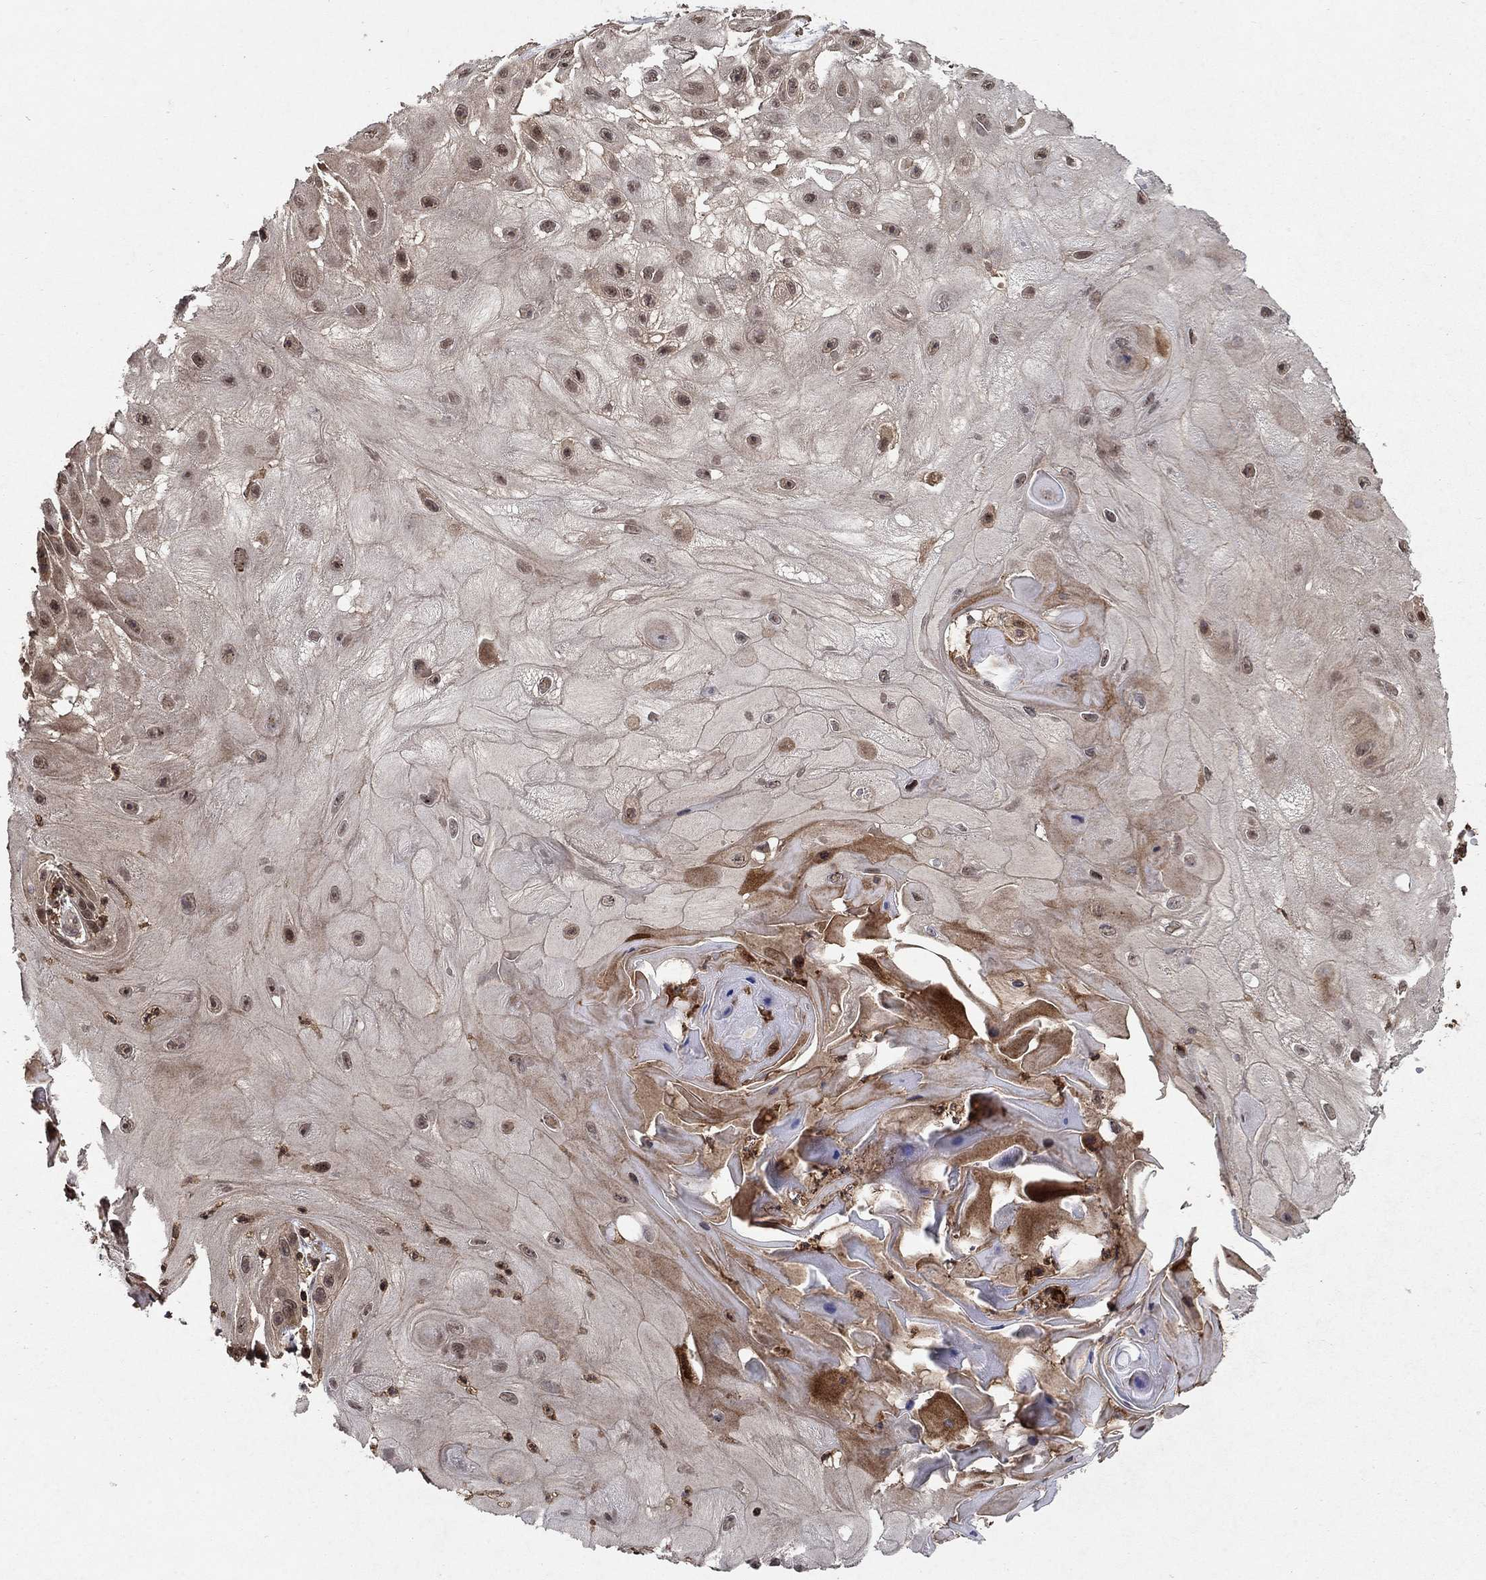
{"staining": {"intensity": "moderate", "quantity": "25%-75%", "location": "cytoplasmic/membranous,nuclear"}, "tissue": "skin cancer", "cell_type": "Tumor cells", "image_type": "cancer", "snomed": [{"axis": "morphology", "description": "Normal tissue, NOS"}, {"axis": "morphology", "description": "Squamous cell carcinoma, NOS"}, {"axis": "topography", "description": "Skin"}], "caption": "A high-resolution photomicrograph shows immunohistochemistry staining of skin cancer, which shows moderate cytoplasmic/membranous and nuclear staining in about 25%-75% of tumor cells.", "gene": "CCDC66", "patient": {"sex": "male", "age": 79}}